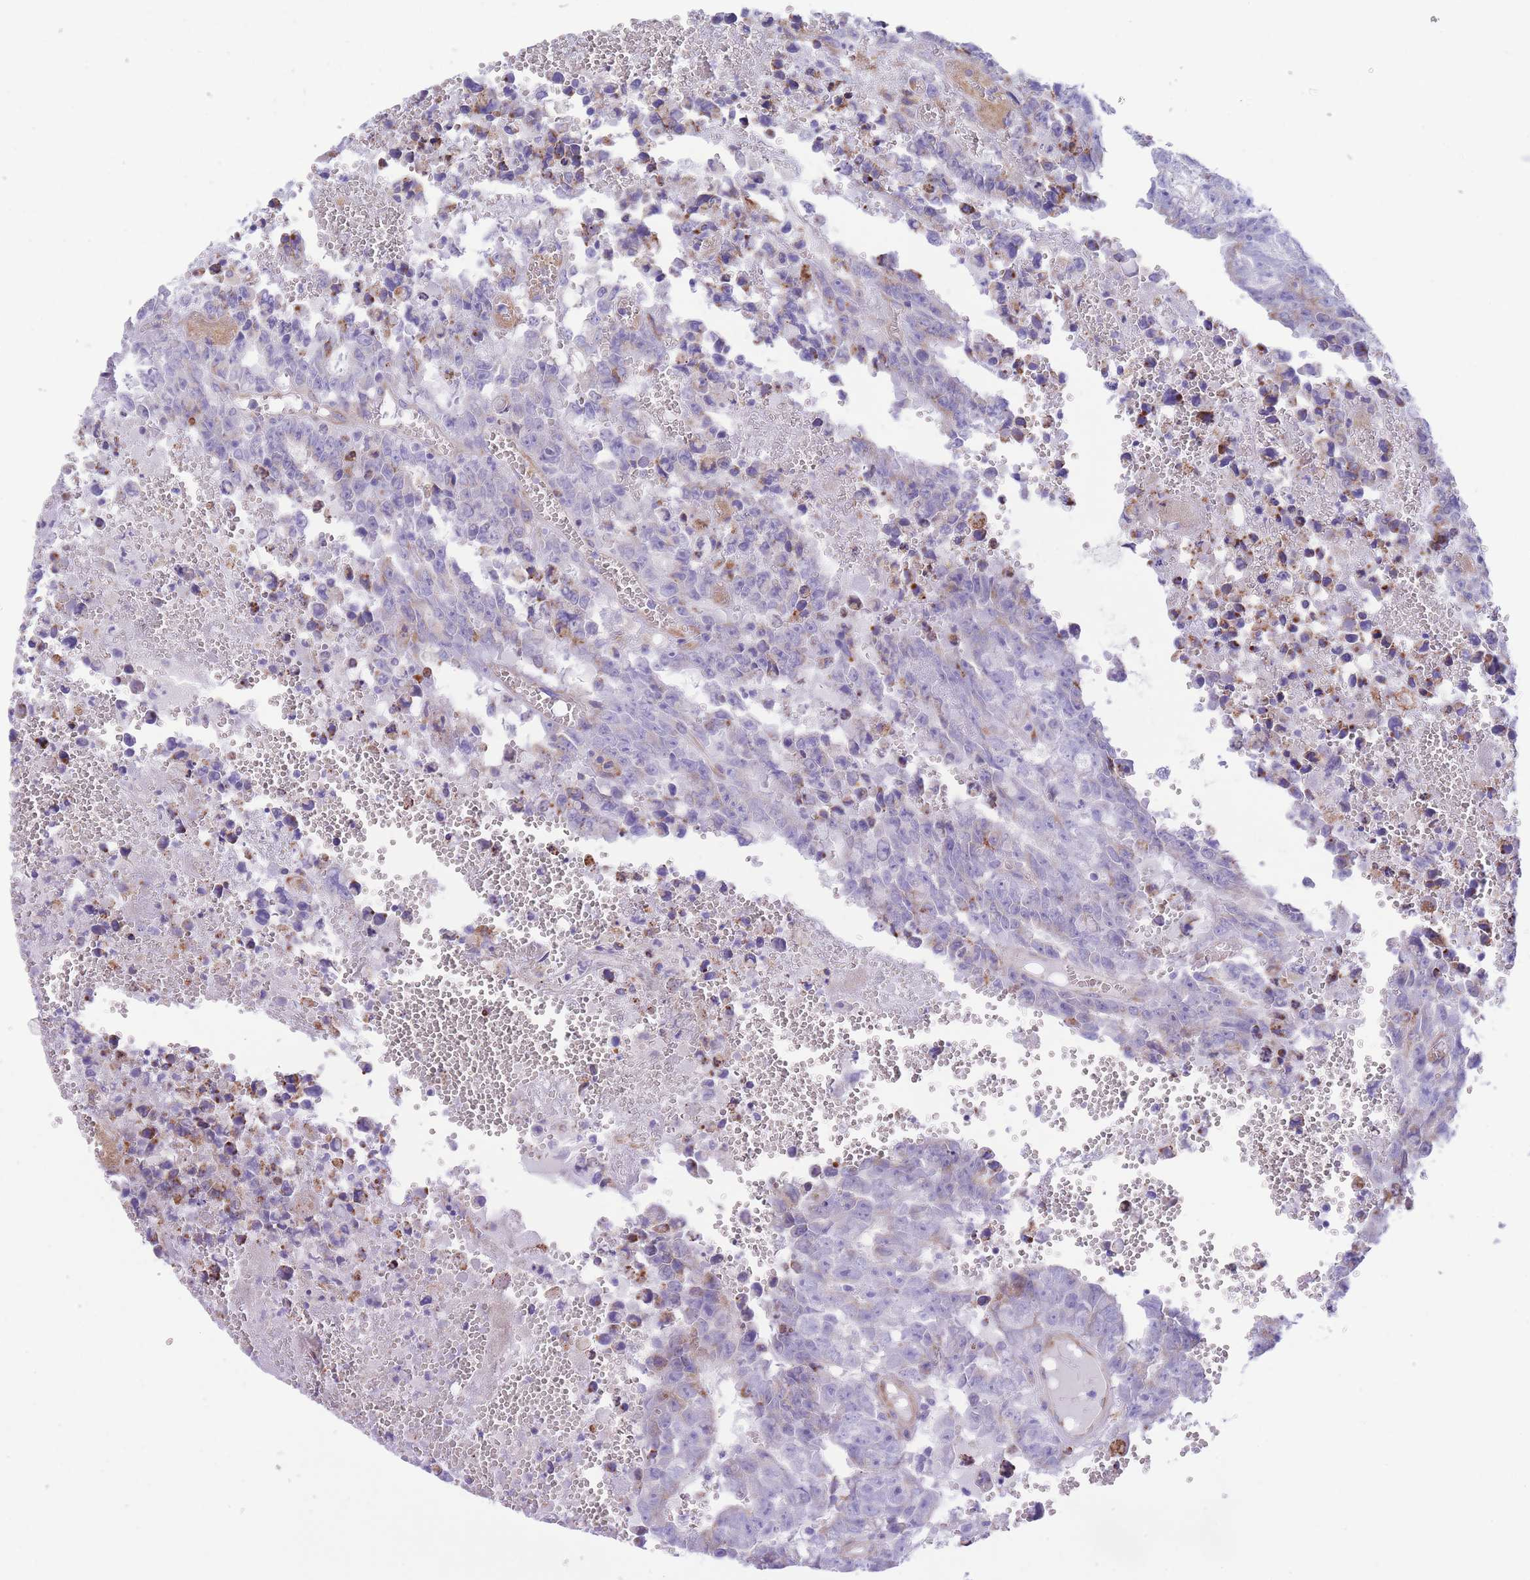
{"staining": {"intensity": "negative", "quantity": "none", "location": "none"}, "tissue": "testis cancer", "cell_type": "Tumor cells", "image_type": "cancer", "snomed": [{"axis": "morphology", "description": "Carcinoma, Embryonal, NOS"}, {"axis": "topography", "description": "Testis"}], "caption": "Immunohistochemistry of human testis cancer (embryonal carcinoma) reveals no positivity in tumor cells.", "gene": "DET1", "patient": {"sex": "male", "age": 25}}